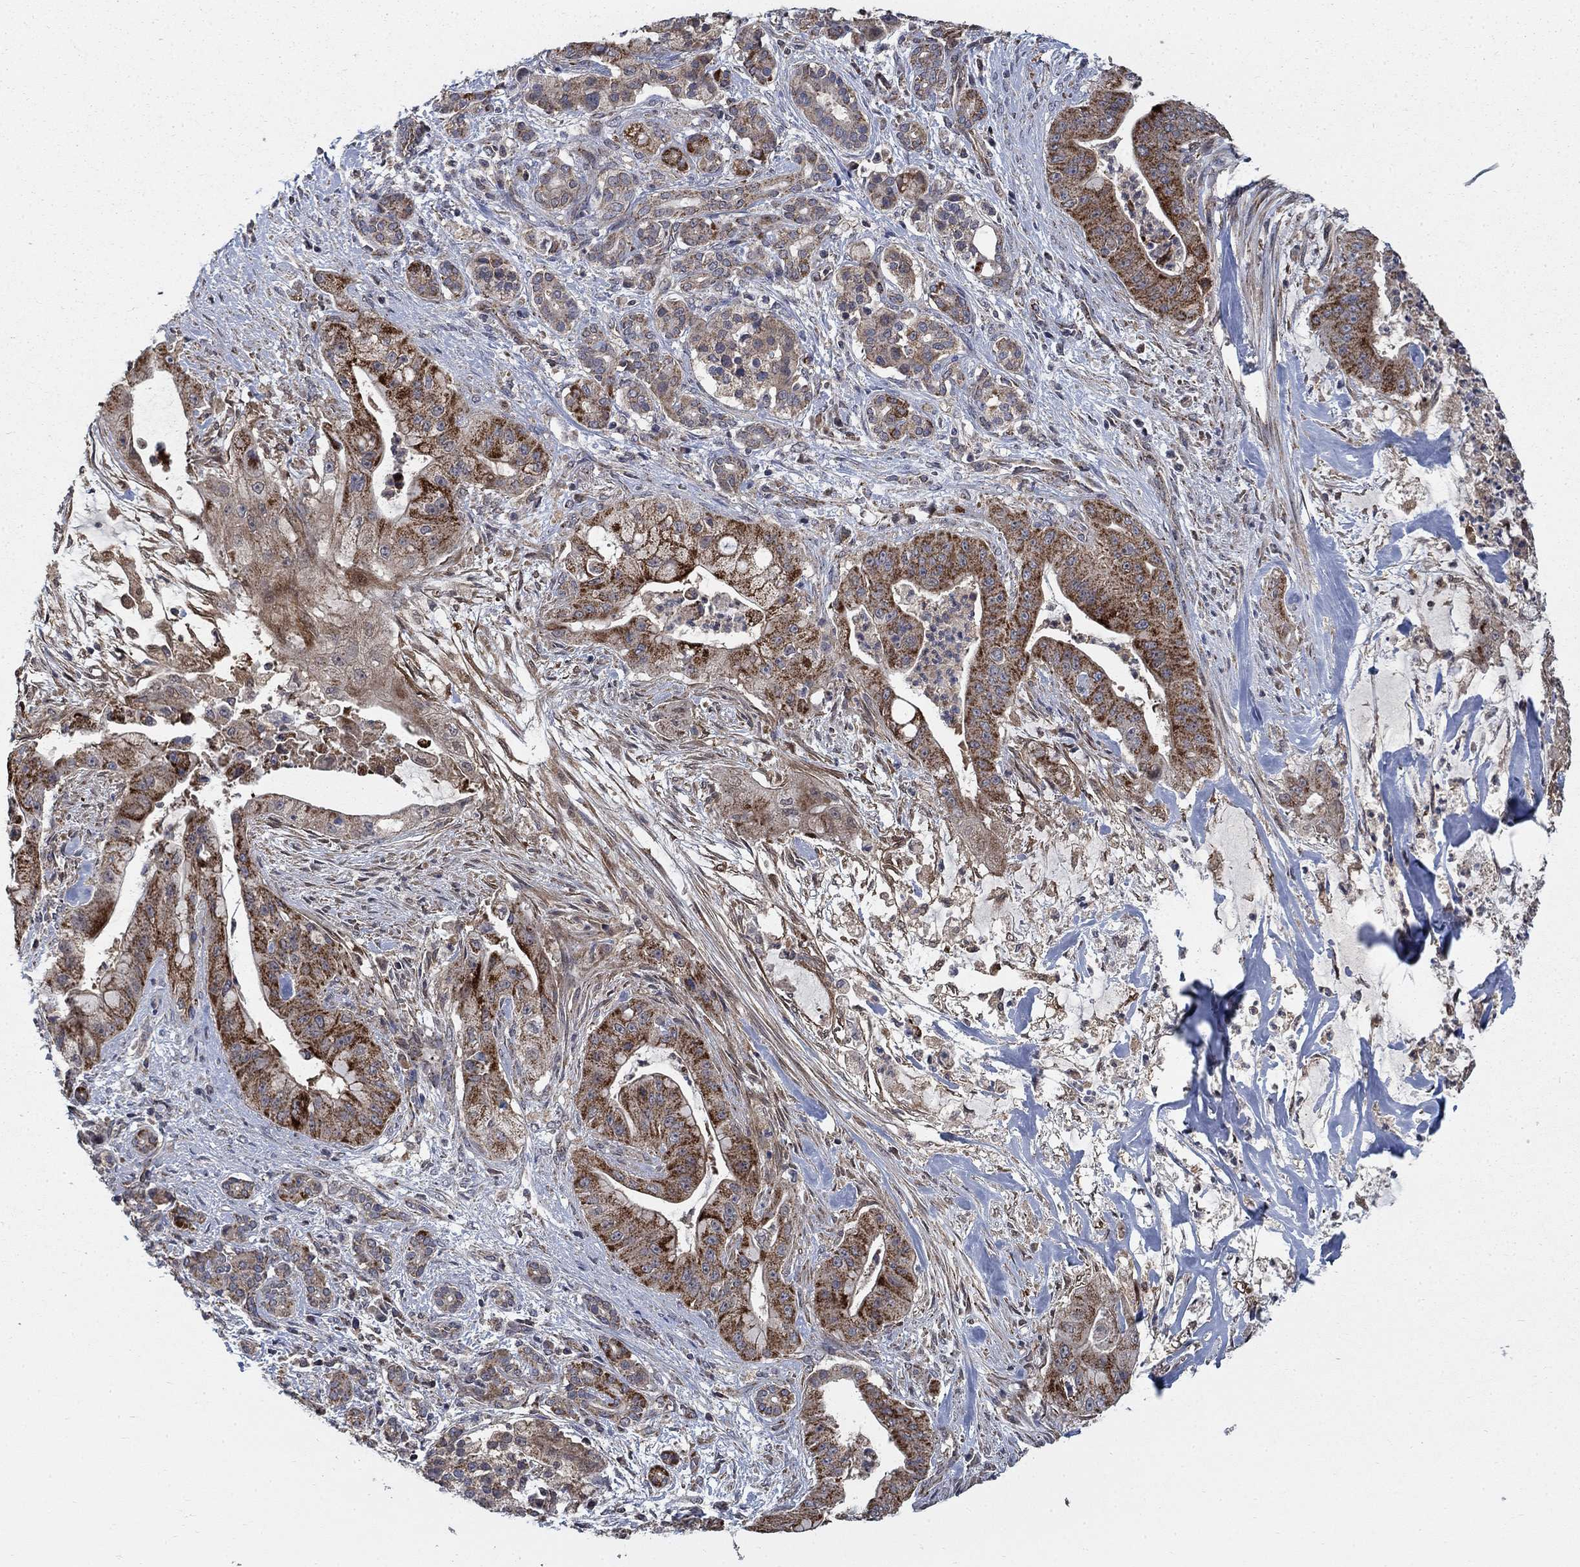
{"staining": {"intensity": "strong", "quantity": "25%-75%", "location": "cytoplasmic/membranous"}, "tissue": "pancreatic cancer", "cell_type": "Tumor cells", "image_type": "cancer", "snomed": [{"axis": "morphology", "description": "Normal tissue, NOS"}, {"axis": "morphology", "description": "Inflammation, NOS"}, {"axis": "morphology", "description": "Adenocarcinoma, NOS"}, {"axis": "topography", "description": "Pancreas"}], "caption": "Strong cytoplasmic/membranous protein positivity is seen in approximately 25%-75% of tumor cells in pancreatic adenocarcinoma.", "gene": "NME7", "patient": {"sex": "male", "age": 57}}